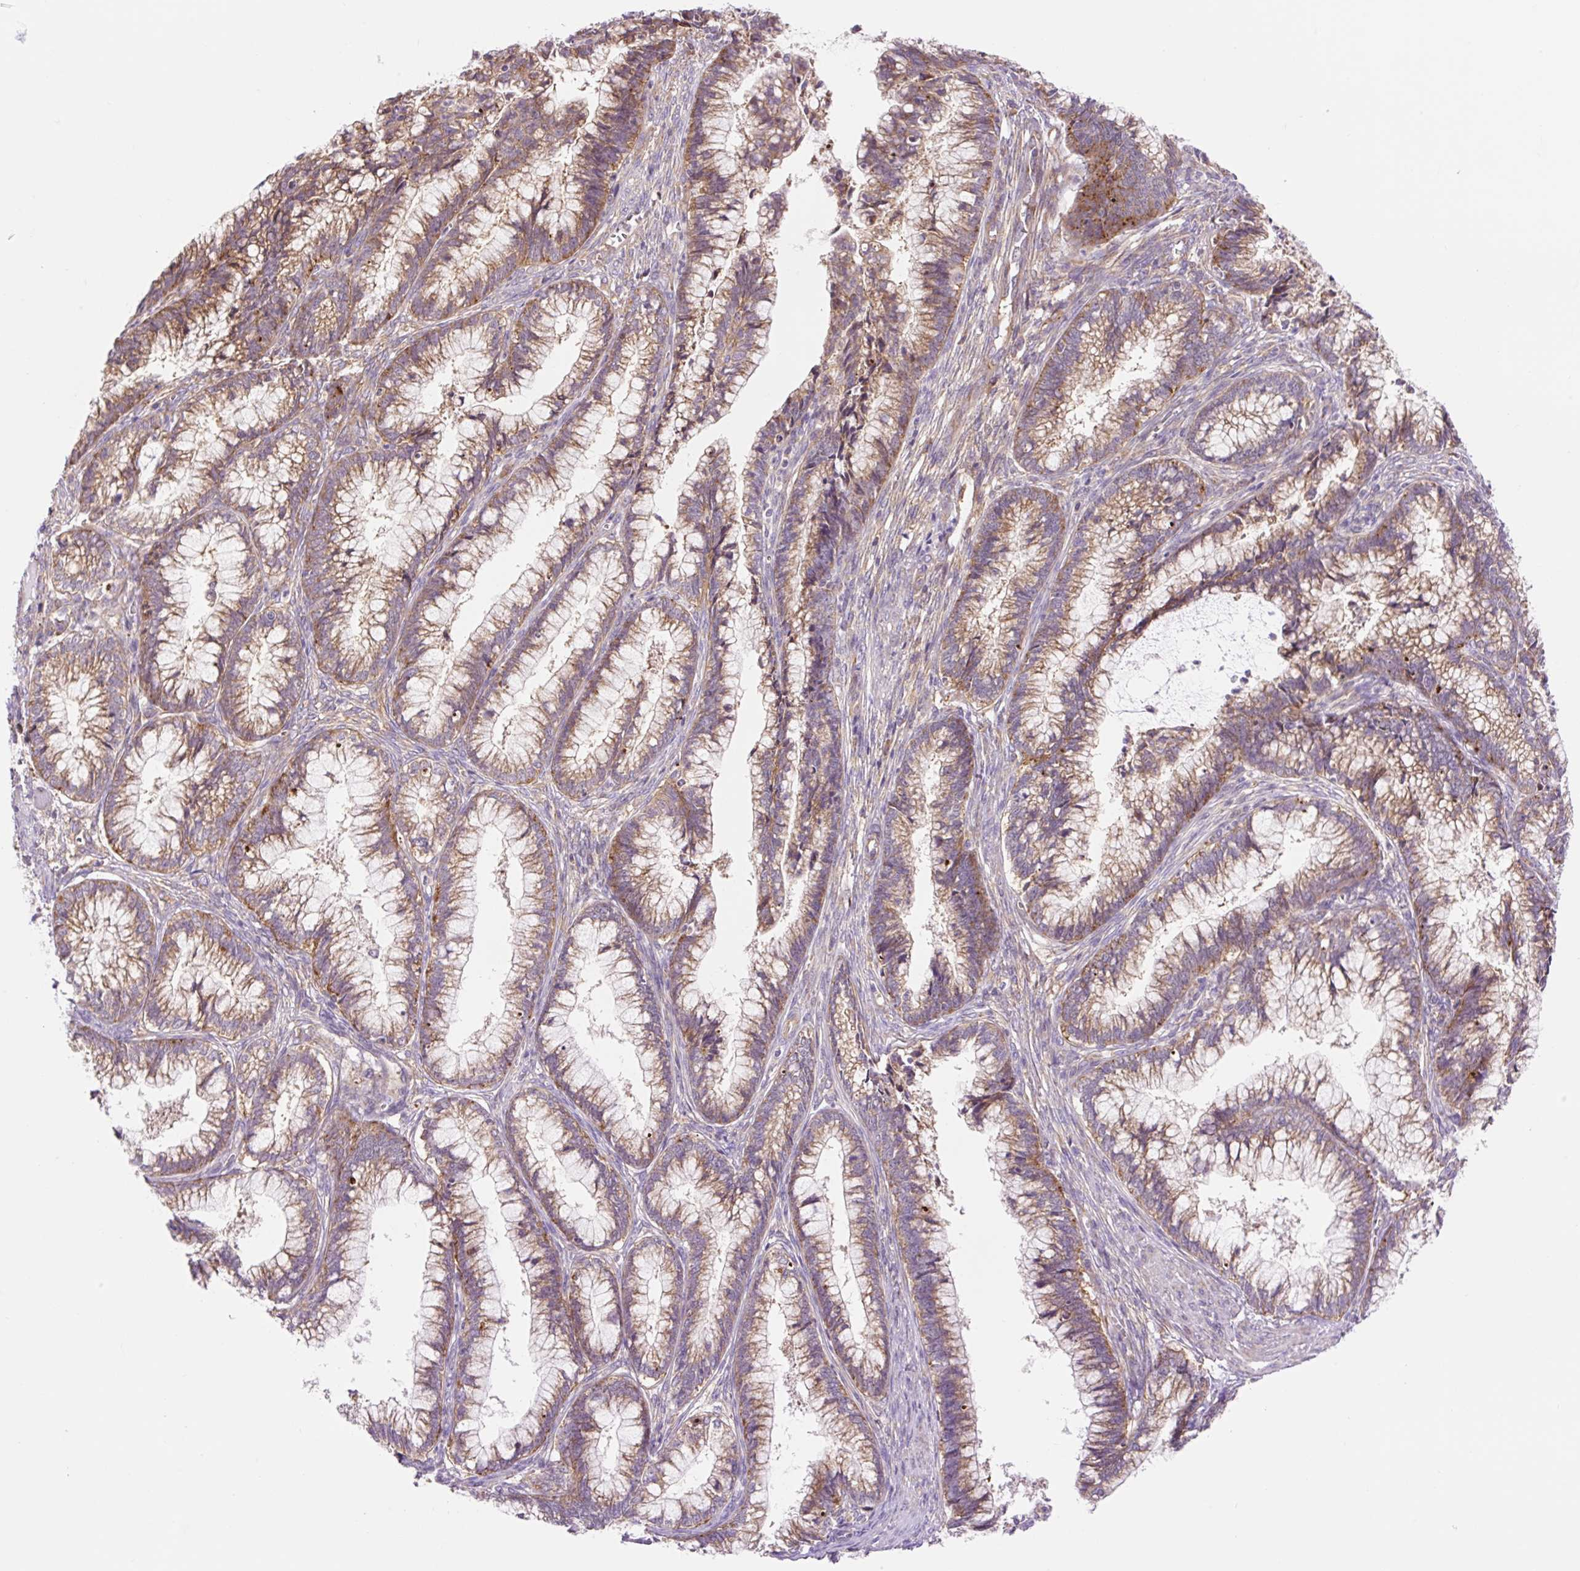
{"staining": {"intensity": "moderate", "quantity": ">75%", "location": "cytoplasmic/membranous"}, "tissue": "cervical cancer", "cell_type": "Tumor cells", "image_type": "cancer", "snomed": [{"axis": "morphology", "description": "Adenocarcinoma, NOS"}, {"axis": "topography", "description": "Cervix"}], "caption": "Tumor cells show moderate cytoplasmic/membranous positivity in about >75% of cells in adenocarcinoma (cervical). (DAB (3,3'-diaminobenzidine) IHC, brown staining for protein, blue staining for nuclei).", "gene": "GPR45", "patient": {"sex": "female", "age": 44}}